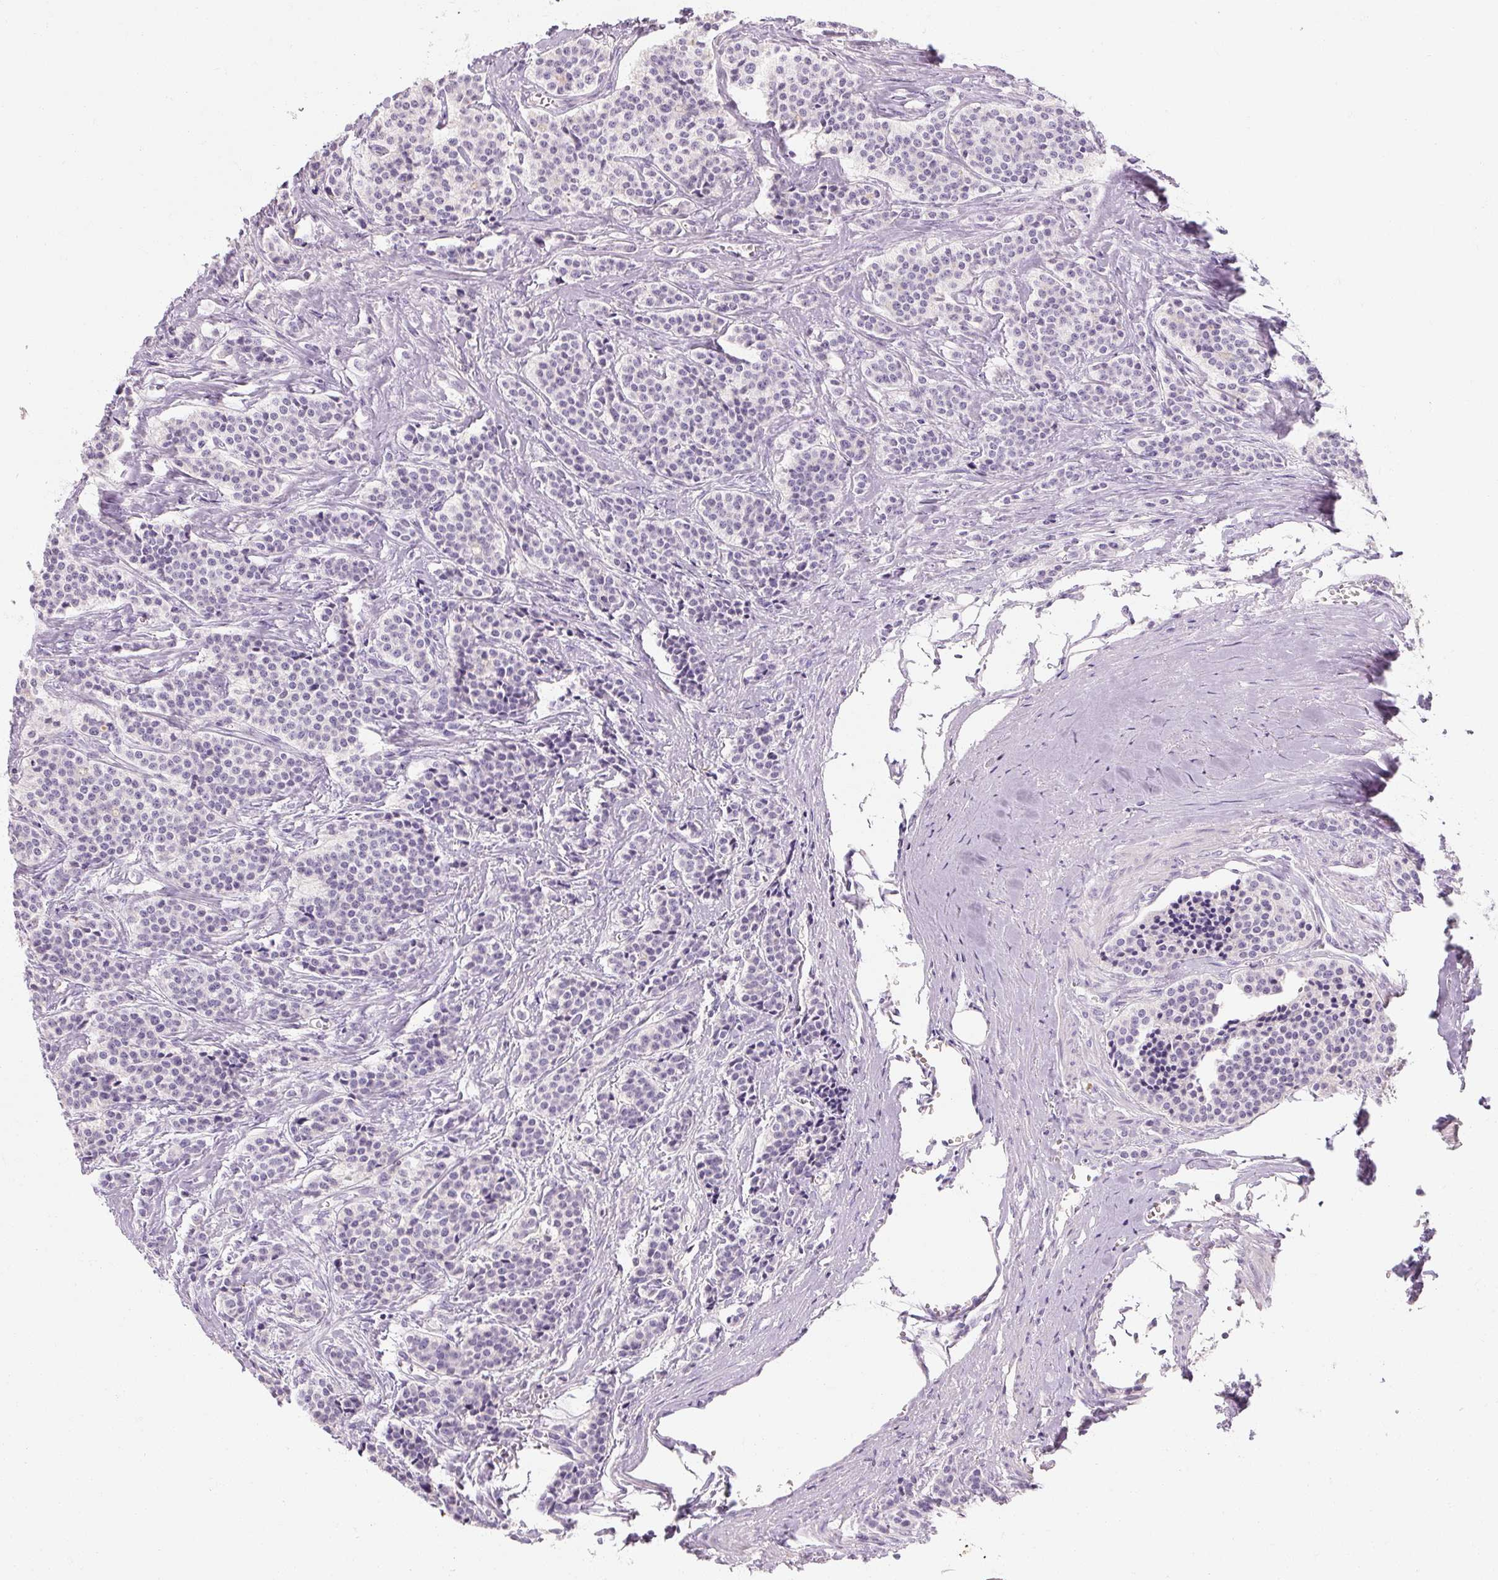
{"staining": {"intensity": "negative", "quantity": "none", "location": "none"}, "tissue": "carcinoid", "cell_type": "Tumor cells", "image_type": "cancer", "snomed": [{"axis": "morphology", "description": "Carcinoid, malignant, NOS"}, {"axis": "topography", "description": "Small intestine"}], "caption": "A micrograph of human carcinoid (malignant) is negative for staining in tumor cells.", "gene": "NFE2L3", "patient": {"sex": "male", "age": 63}}